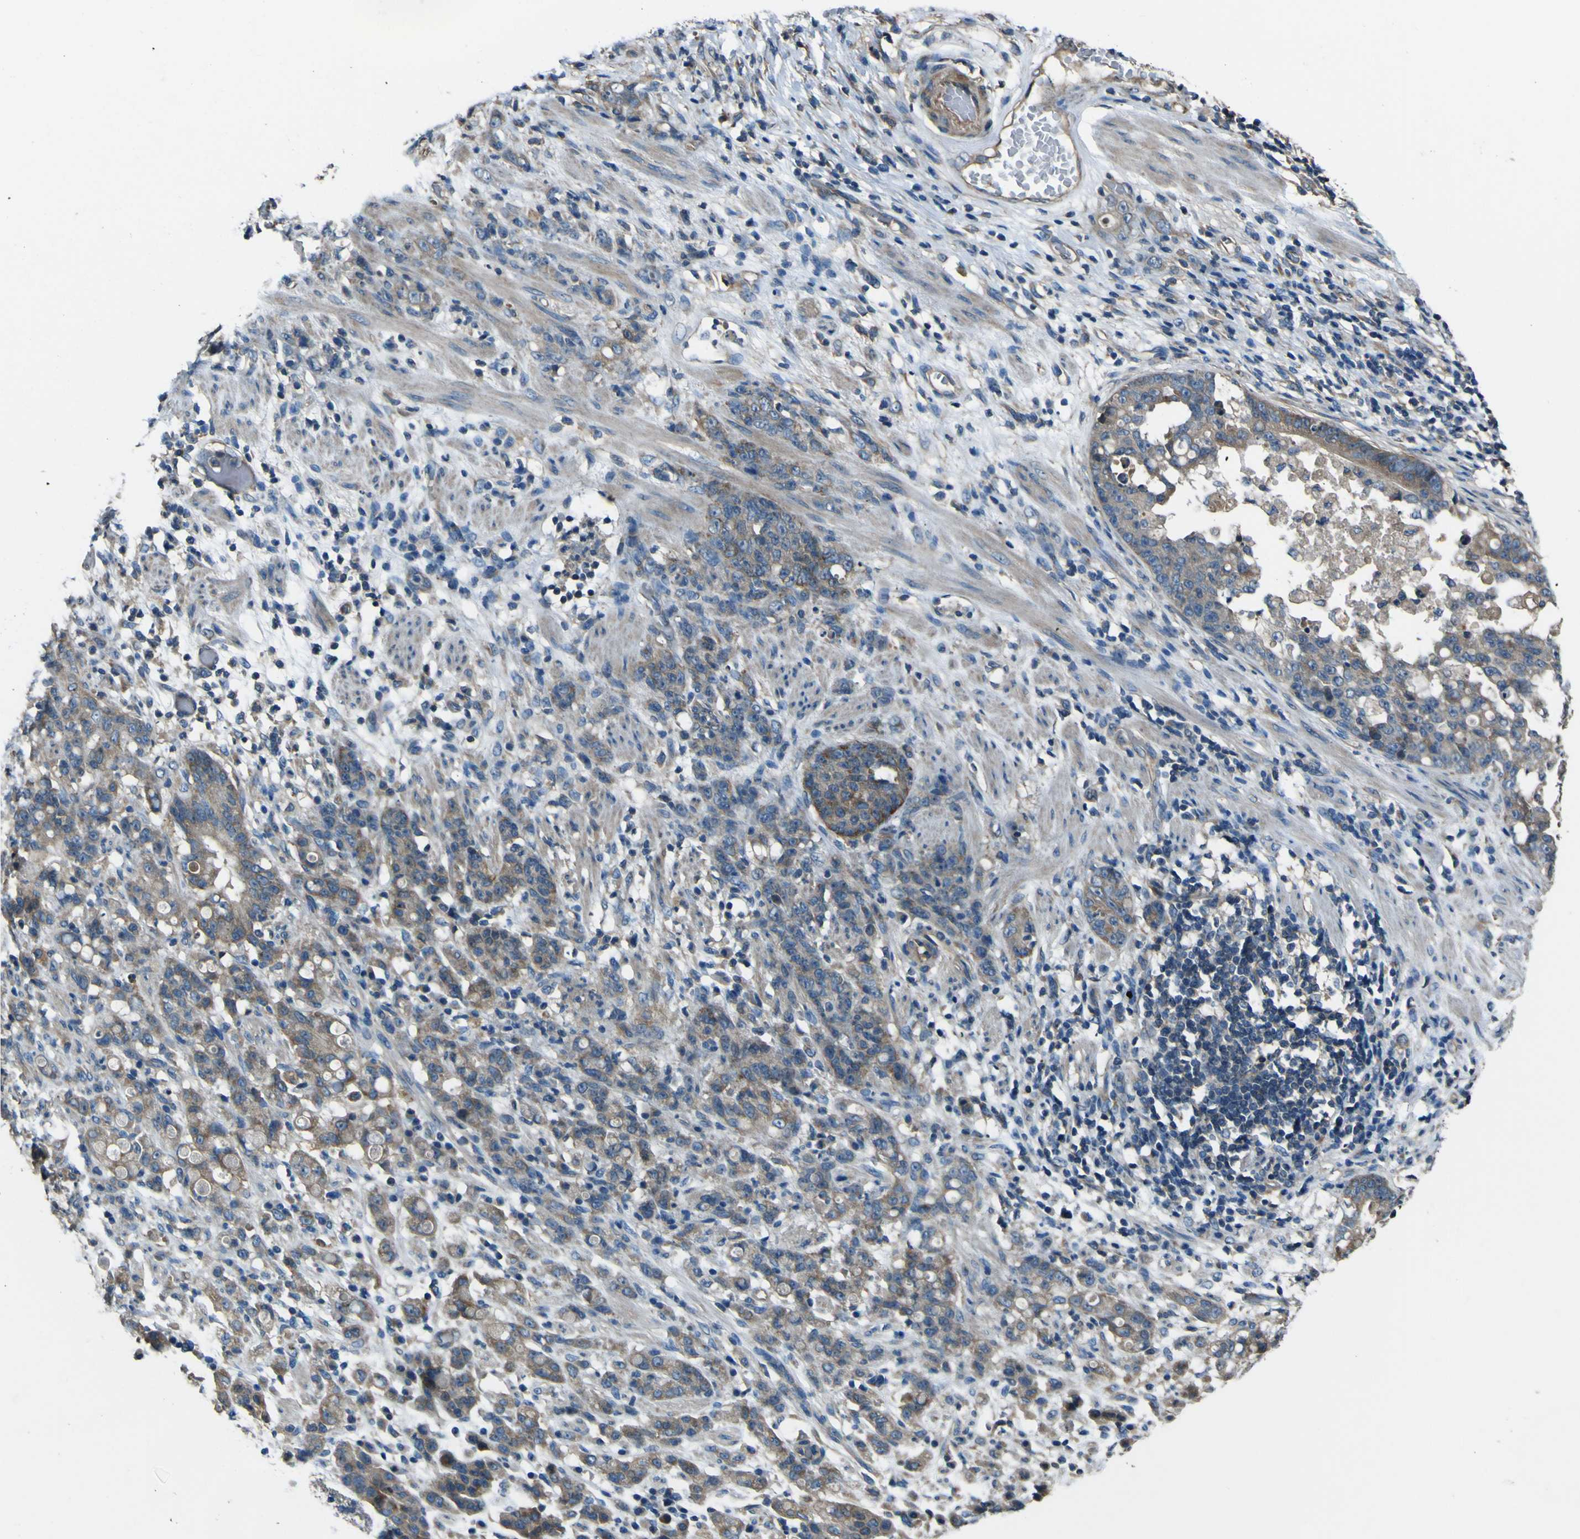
{"staining": {"intensity": "moderate", "quantity": "<25%", "location": "cytoplasmic/membranous"}, "tissue": "stomach cancer", "cell_type": "Tumor cells", "image_type": "cancer", "snomed": [{"axis": "morphology", "description": "Adenocarcinoma, NOS"}, {"axis": "topography", "description": "Stomach, lower"}], "caption": "This micrograph exhibits immunohistochemistry (IHC) staining of stomach adenocarcinoma, with low moderate cytoplasmic/membranous positivity in about <25% of tumor cells.", "gene": "NAALADL2", "patient": {"sex": "male", "age": 88}}